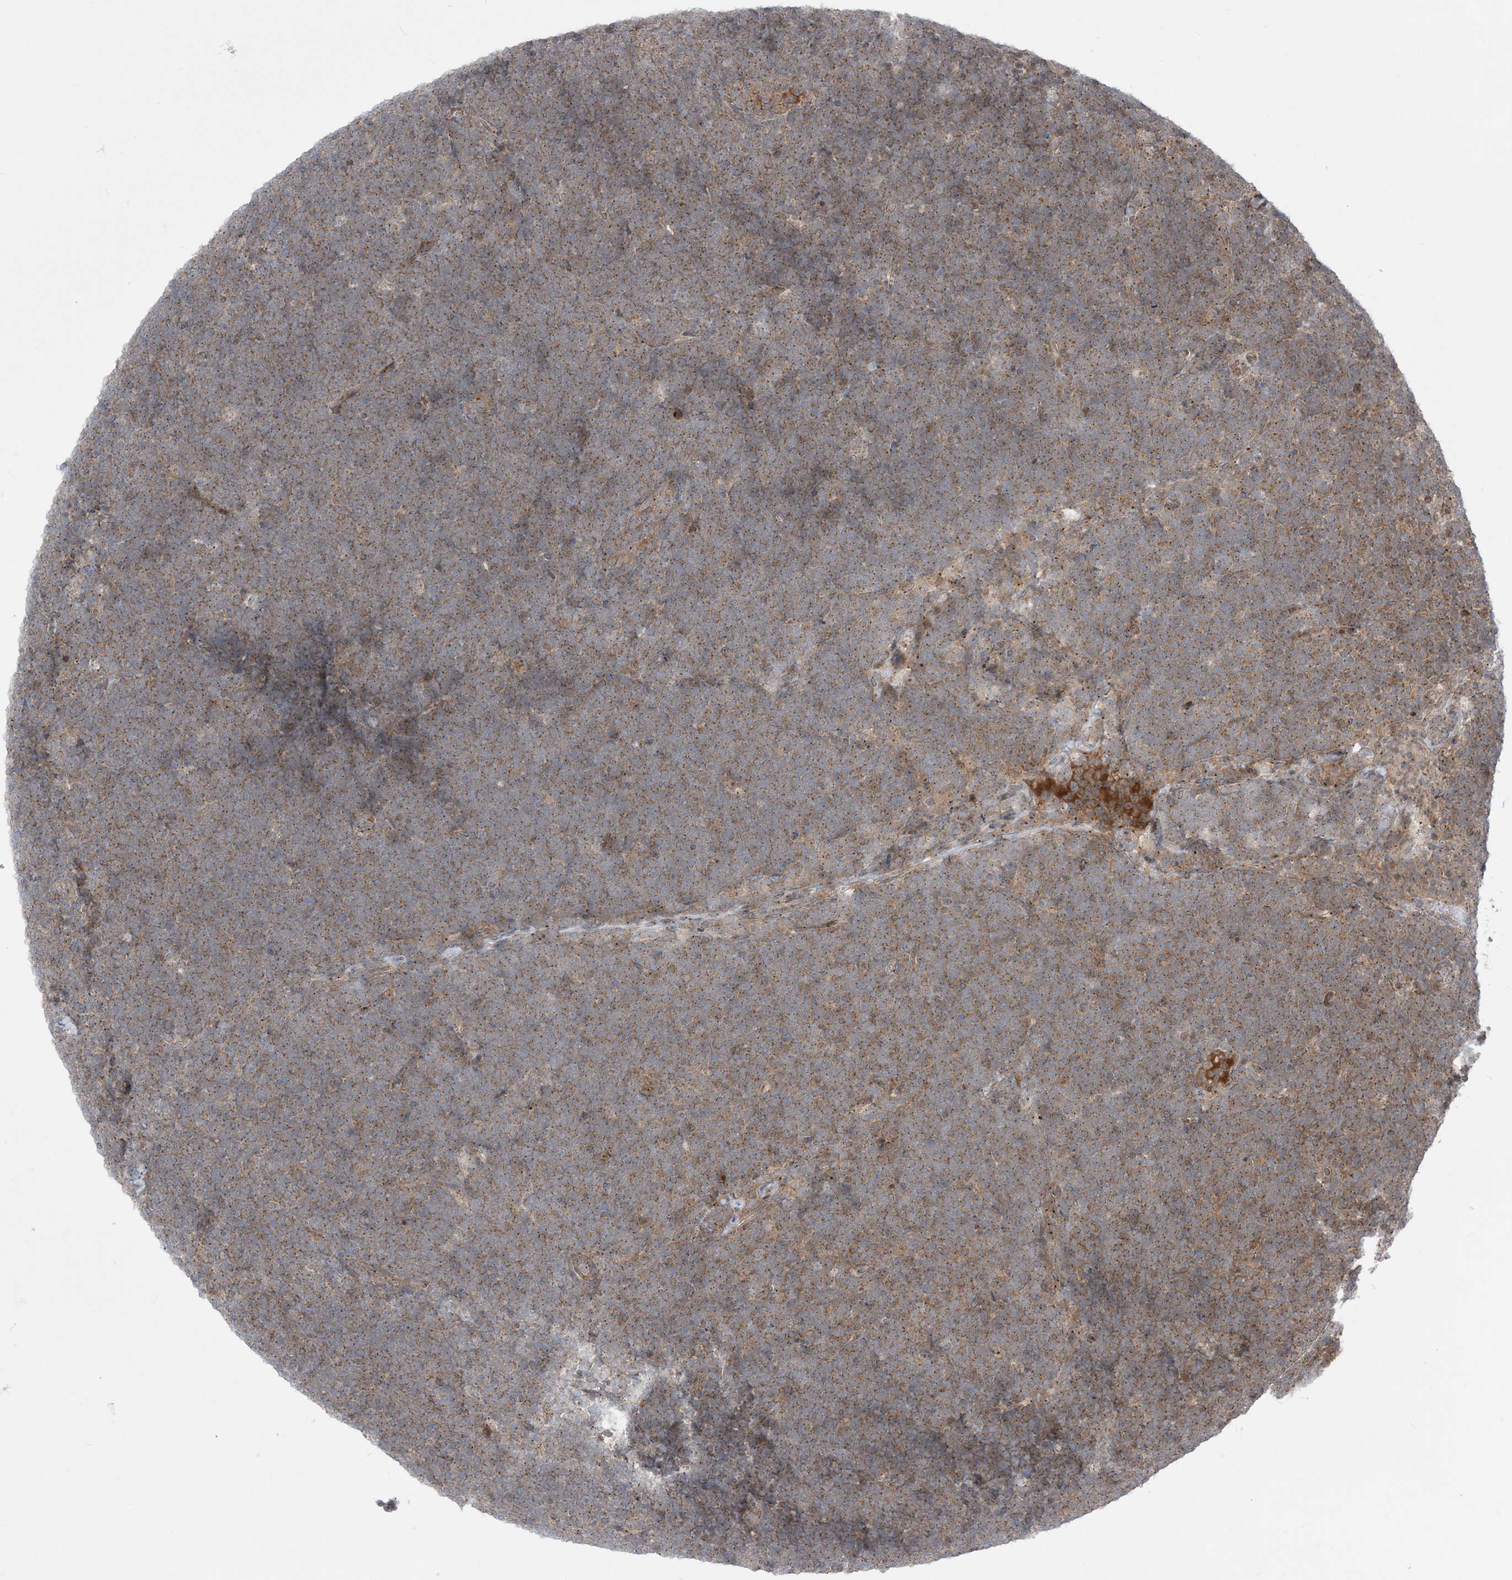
{"staining": {"intensity": "moderate", "quantity": "25%-75%", "location": "cytoplasmic/membranous"}, "tissue": "lymphoma", "cell_type": "Tumor cells", "image_type": "cancer", "snomed": [{"axis": "morphology", "description": "Malignant lymphoma, non-Hodgkin's type, High grade"}, {"axis": "topography", "description": "Lymph node"}], "caption": "High-power microscopy captured an immunohistochemistry (IHC) photomicrograph of lymphoma, revealing moderate cytoplasmic/membranous staining in approximately 25%-75% of tumor cells. (brown staining indicates protein expression, while blue staining denotes nuclei).", "gene": "CASP4", "patient": {"sex": "male", "age": 13}}